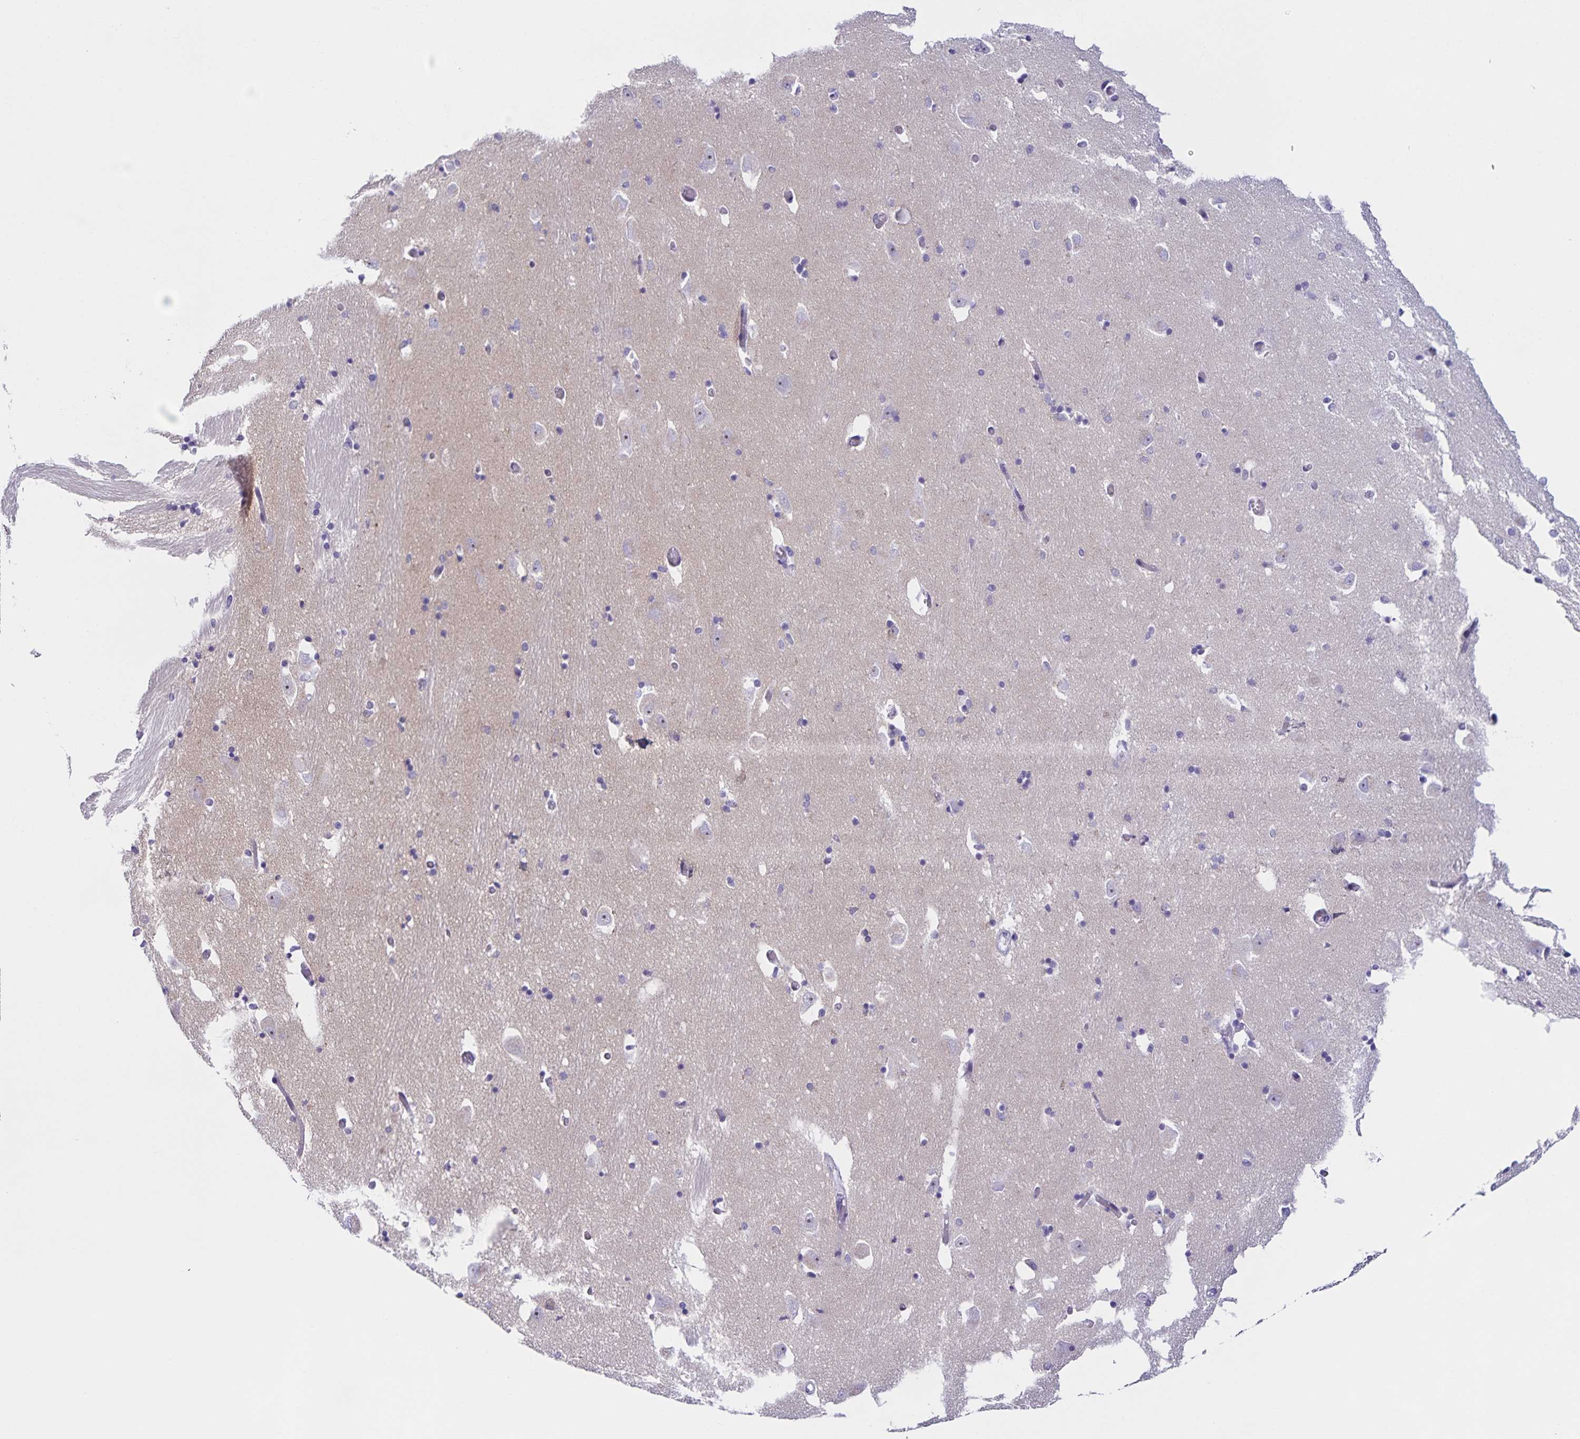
{"staining": {"intensity": "negative", "quantity": "none", "location": "none"}, "tissue": "caudate", "cell_type": "Glial cells", "image_type": "normal", "snomed": [{"axis": "morphology", "description": "Normal tissue, NOS"}, {"axis": "topography", "description": "Lateral ventricle wall"}, {"axis": "topography", "description": "Hippocampus"}], "caption": "There is no significant staining in glial cells of caudate. The staining is performed using DAB brown chromogen with nuclei counter-stained in using hematoxylin.", "gene": "FAM170A", "patient": {"sex": "female", "age": 63}}